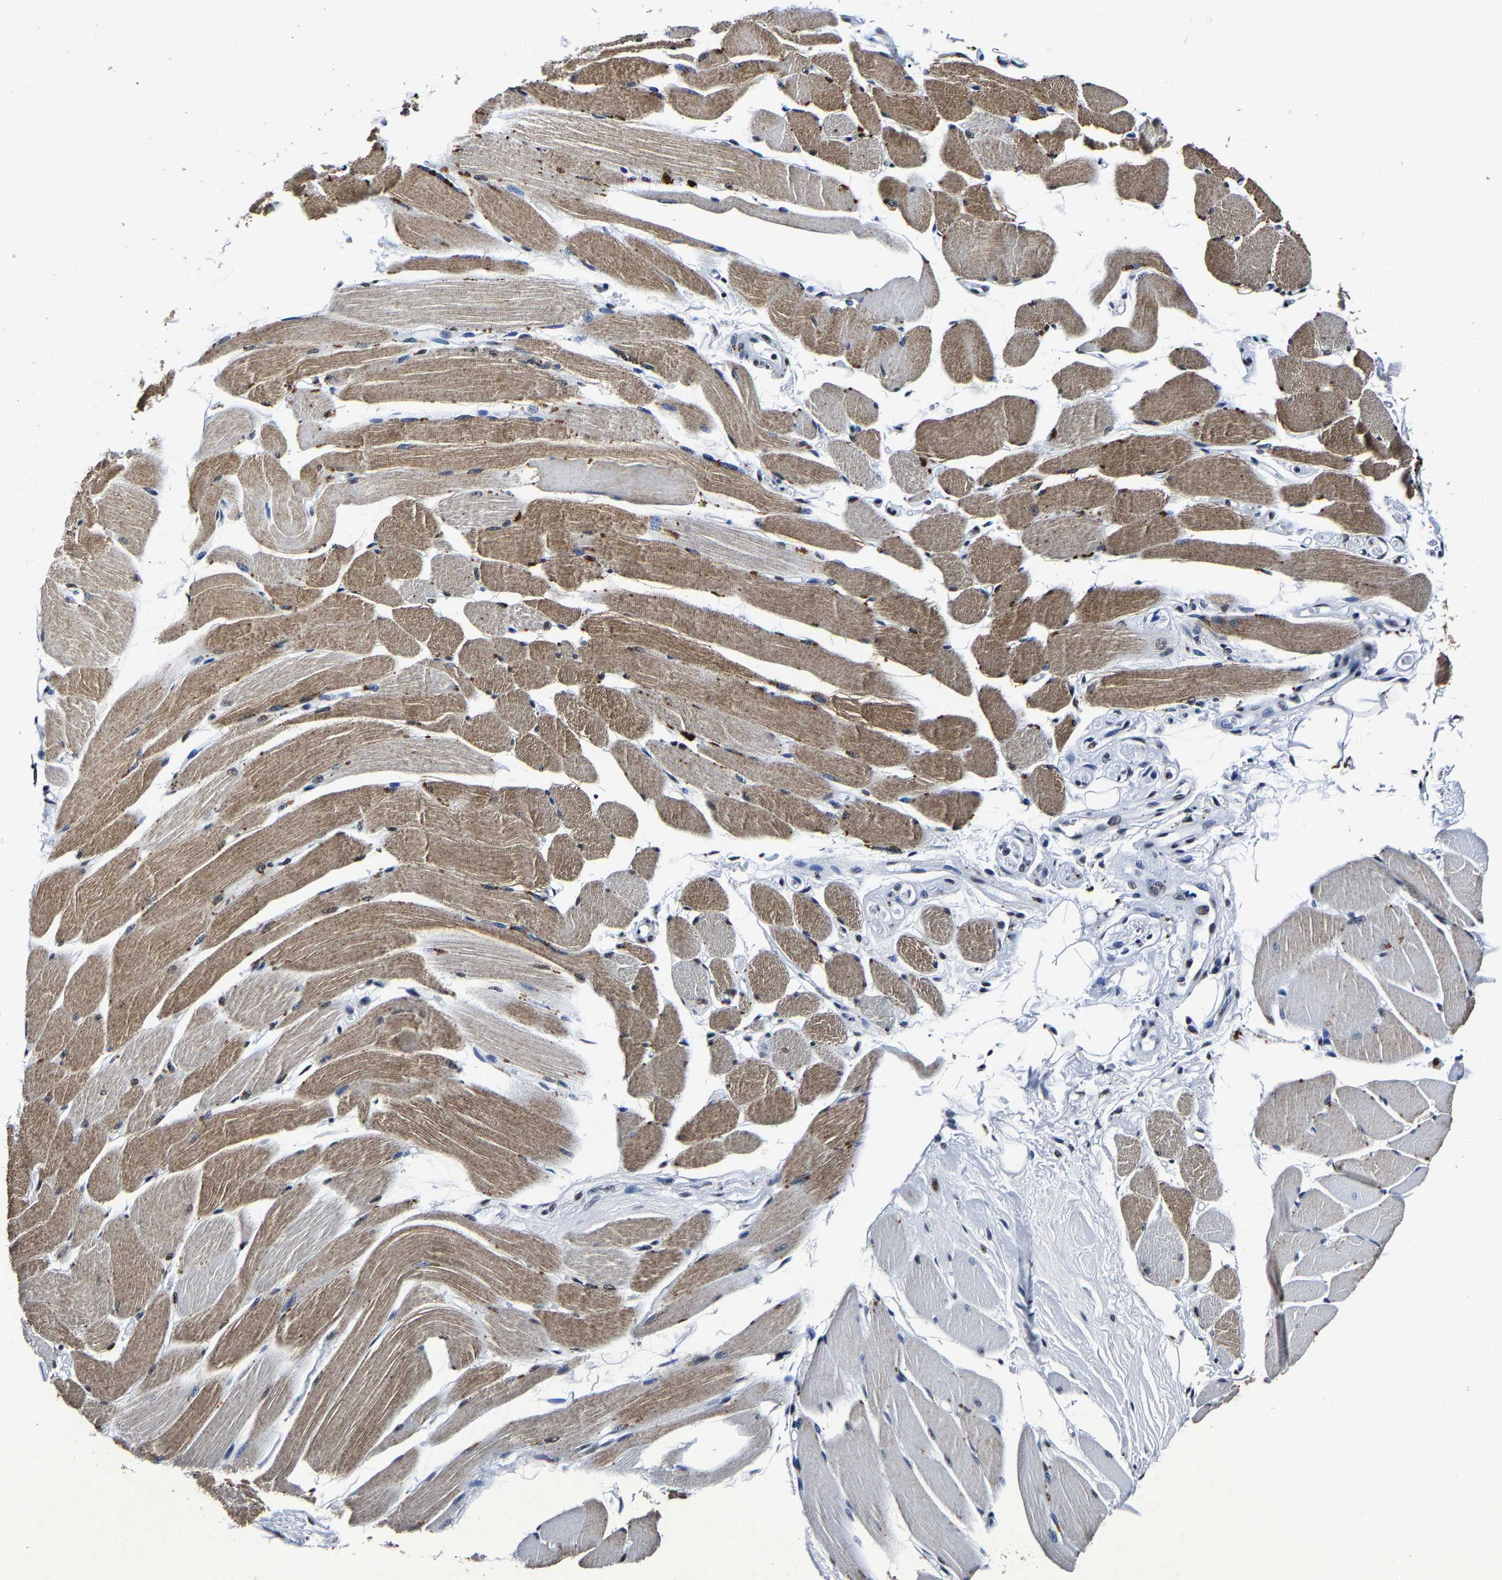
{"staining": {"intensity": "moderate", "quantity": "25%-75%", "location": "cytoplasmic/membranous"}, "tissue": "skeletal muscle", "cell_type": "Myocytes", "image_type": "normal", "snomed": [{"axis": "morphology", "description": "Normal tissue, NOS"}, {"axis": "topography", "description": "Skeletal muscle"}, {"axis": "topography", "description": "Peripheral nerve tissue"}], "caption": "IHC (DAB (3,3'-diaminobenzidine)) staining of benign skeletal muscle shows moderate cytoplasmic/membranous protein staining in approximately 25%-75% of myocytes. The staining is performed using DAB (3,3'-diaminobenzidine) brown chromogen to label protein expression. The nuclei are counter-stained blue using hematoxylin.", "gene": "RBM45", "patient": {"sex": "female", "age": 84}}